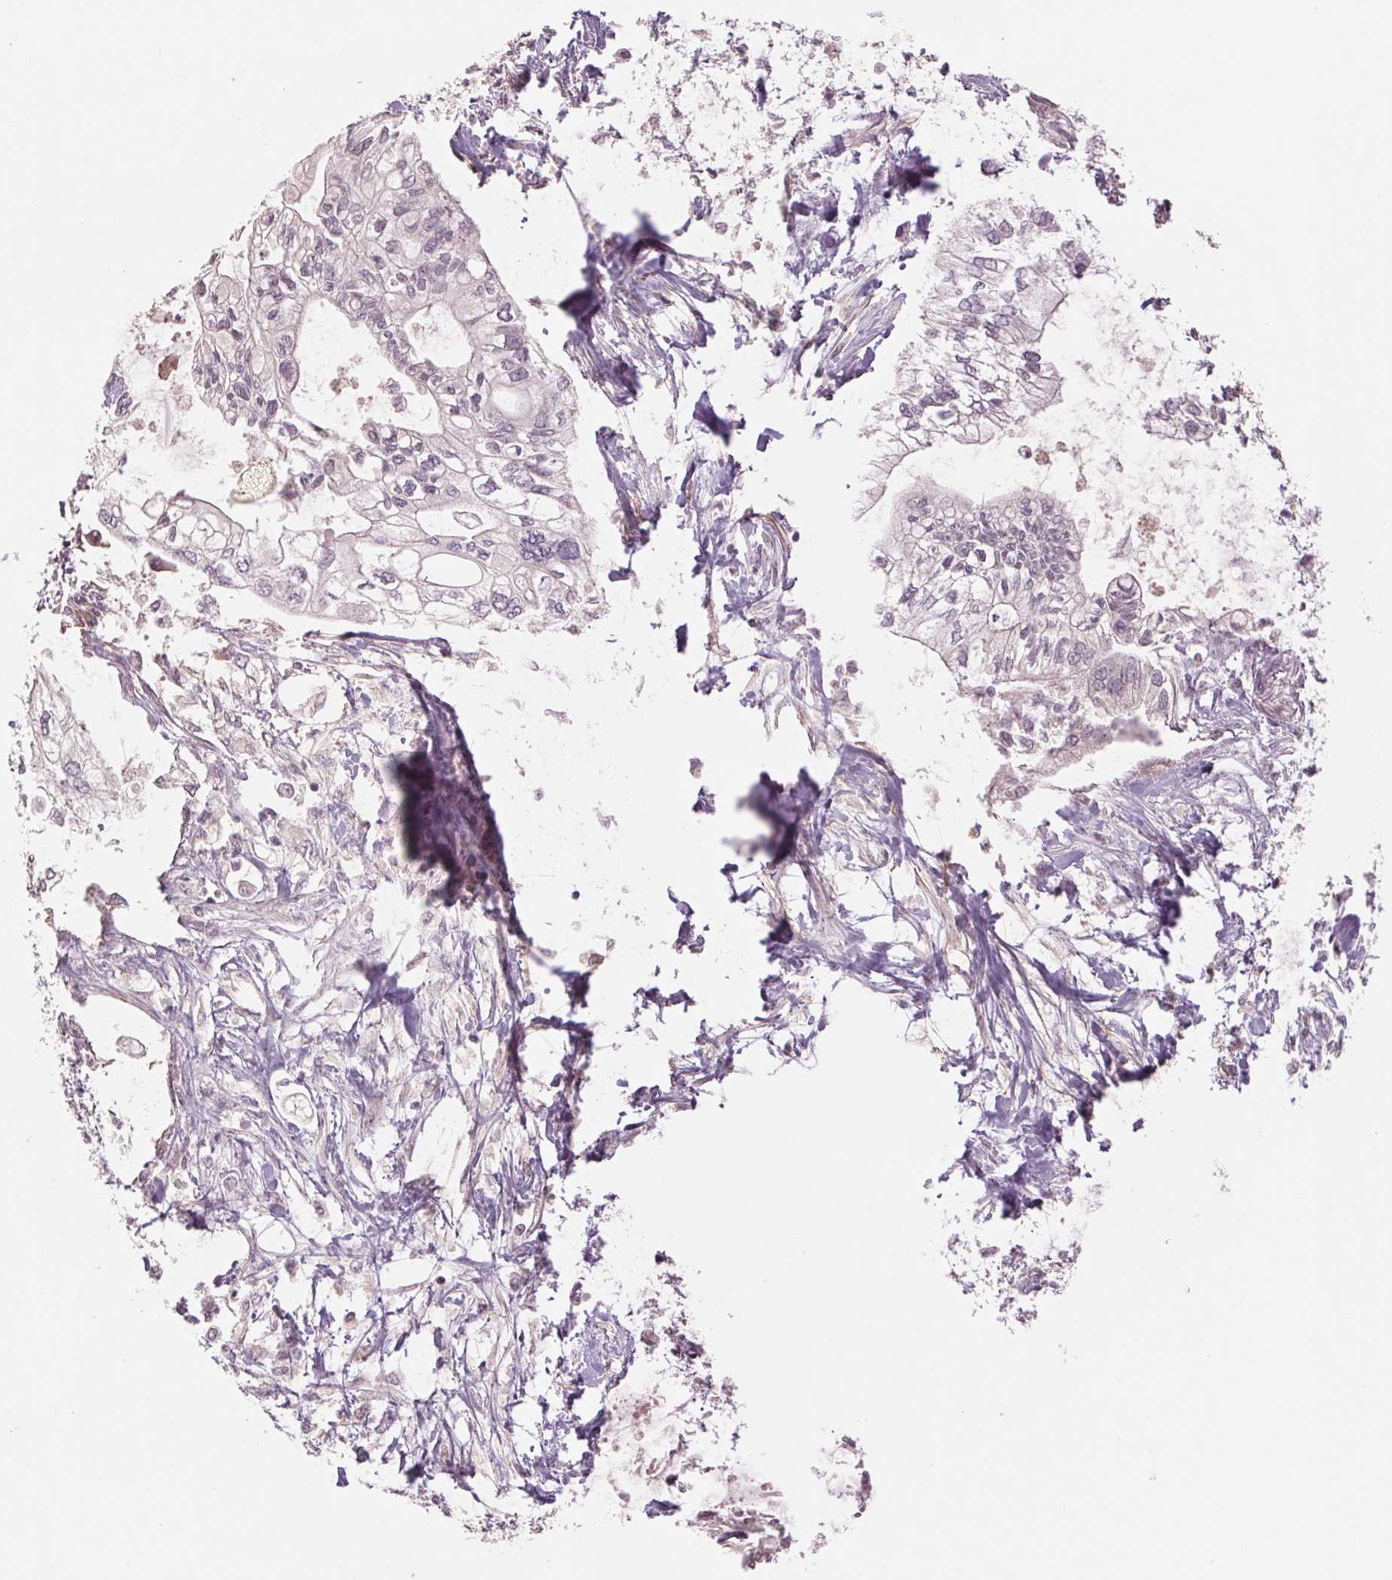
{"staining": {"intensity": "negative", "quantity": "none", "location": "none"}, "tissue": "pancreatic cancer", "cell_type": "Tumor cells", "image_type": "cancer", "snomed": [{"axis": "morphology", "description": "Adenocarcinoma, NOS"}, {"axis": "topography", "description": "Pancreas"}], "caption": "Protein analysis of pancreatic cancer (adenocarcinoma) displays no significant staining in tumor cells.", "gene": "PPIA", "patient": {"sex": "female", "age": 77}}